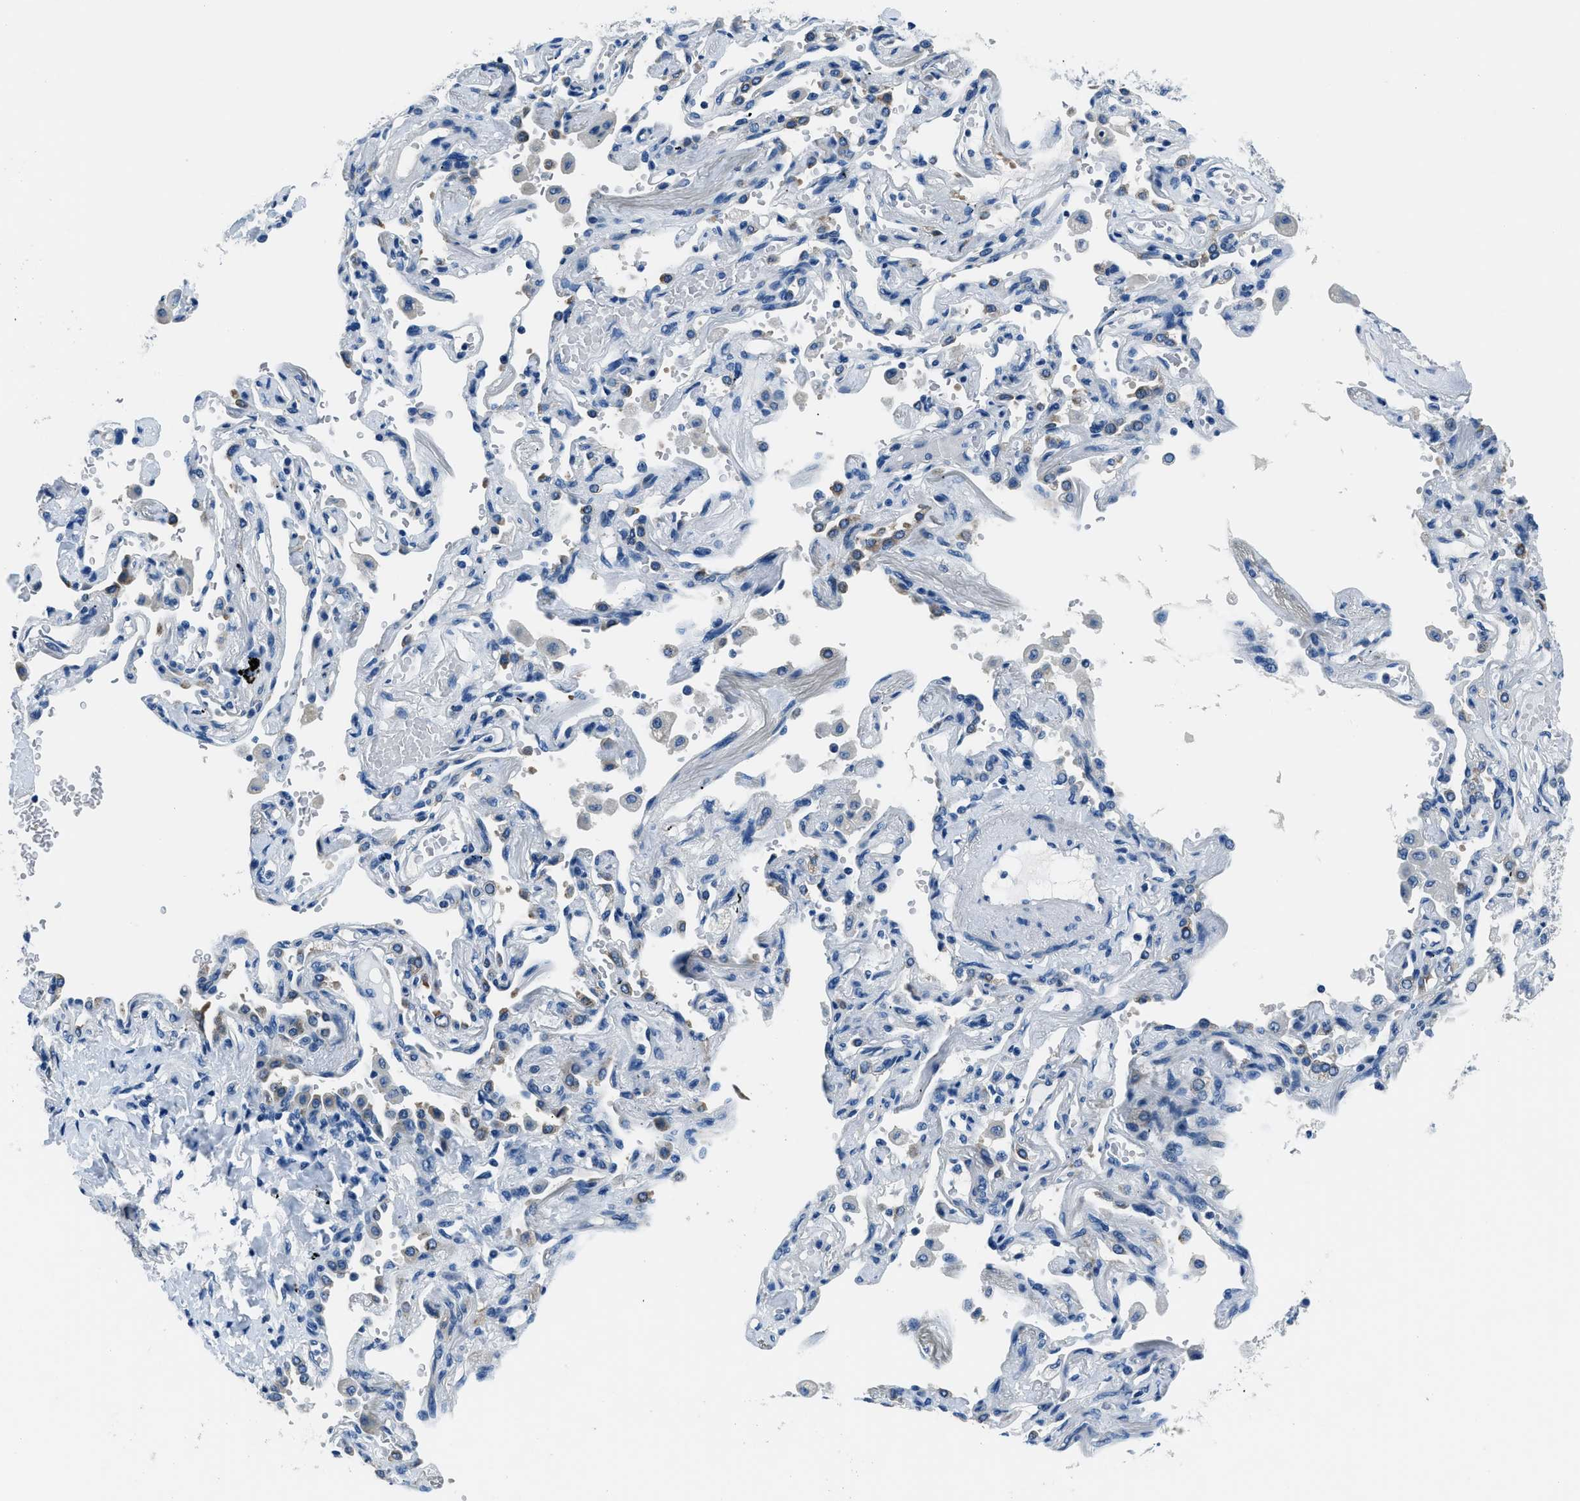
{"staining": {"intensity": "negative", "quantity": "none", "location": "none"}, "tissue": "lung cancer", "cell_type": "Tumor cells", "image_type": "cancer", "snomed": [{"axis": "morphology", "description": "Adenocarcinoma, NOS"}, {"axis": "topography", "description": "Lung"}], "caption": "Tumor cells show no significant protein positivity in lung adenocarcinoma. Brightfield microscopy of IHC stained with DAB (3,3'-diaminobenzidine) (brown) and hematoxylin (blue), captured at high magnification.", "gene": "GJA3", "patient": {"sex": "female", "age": 65}}